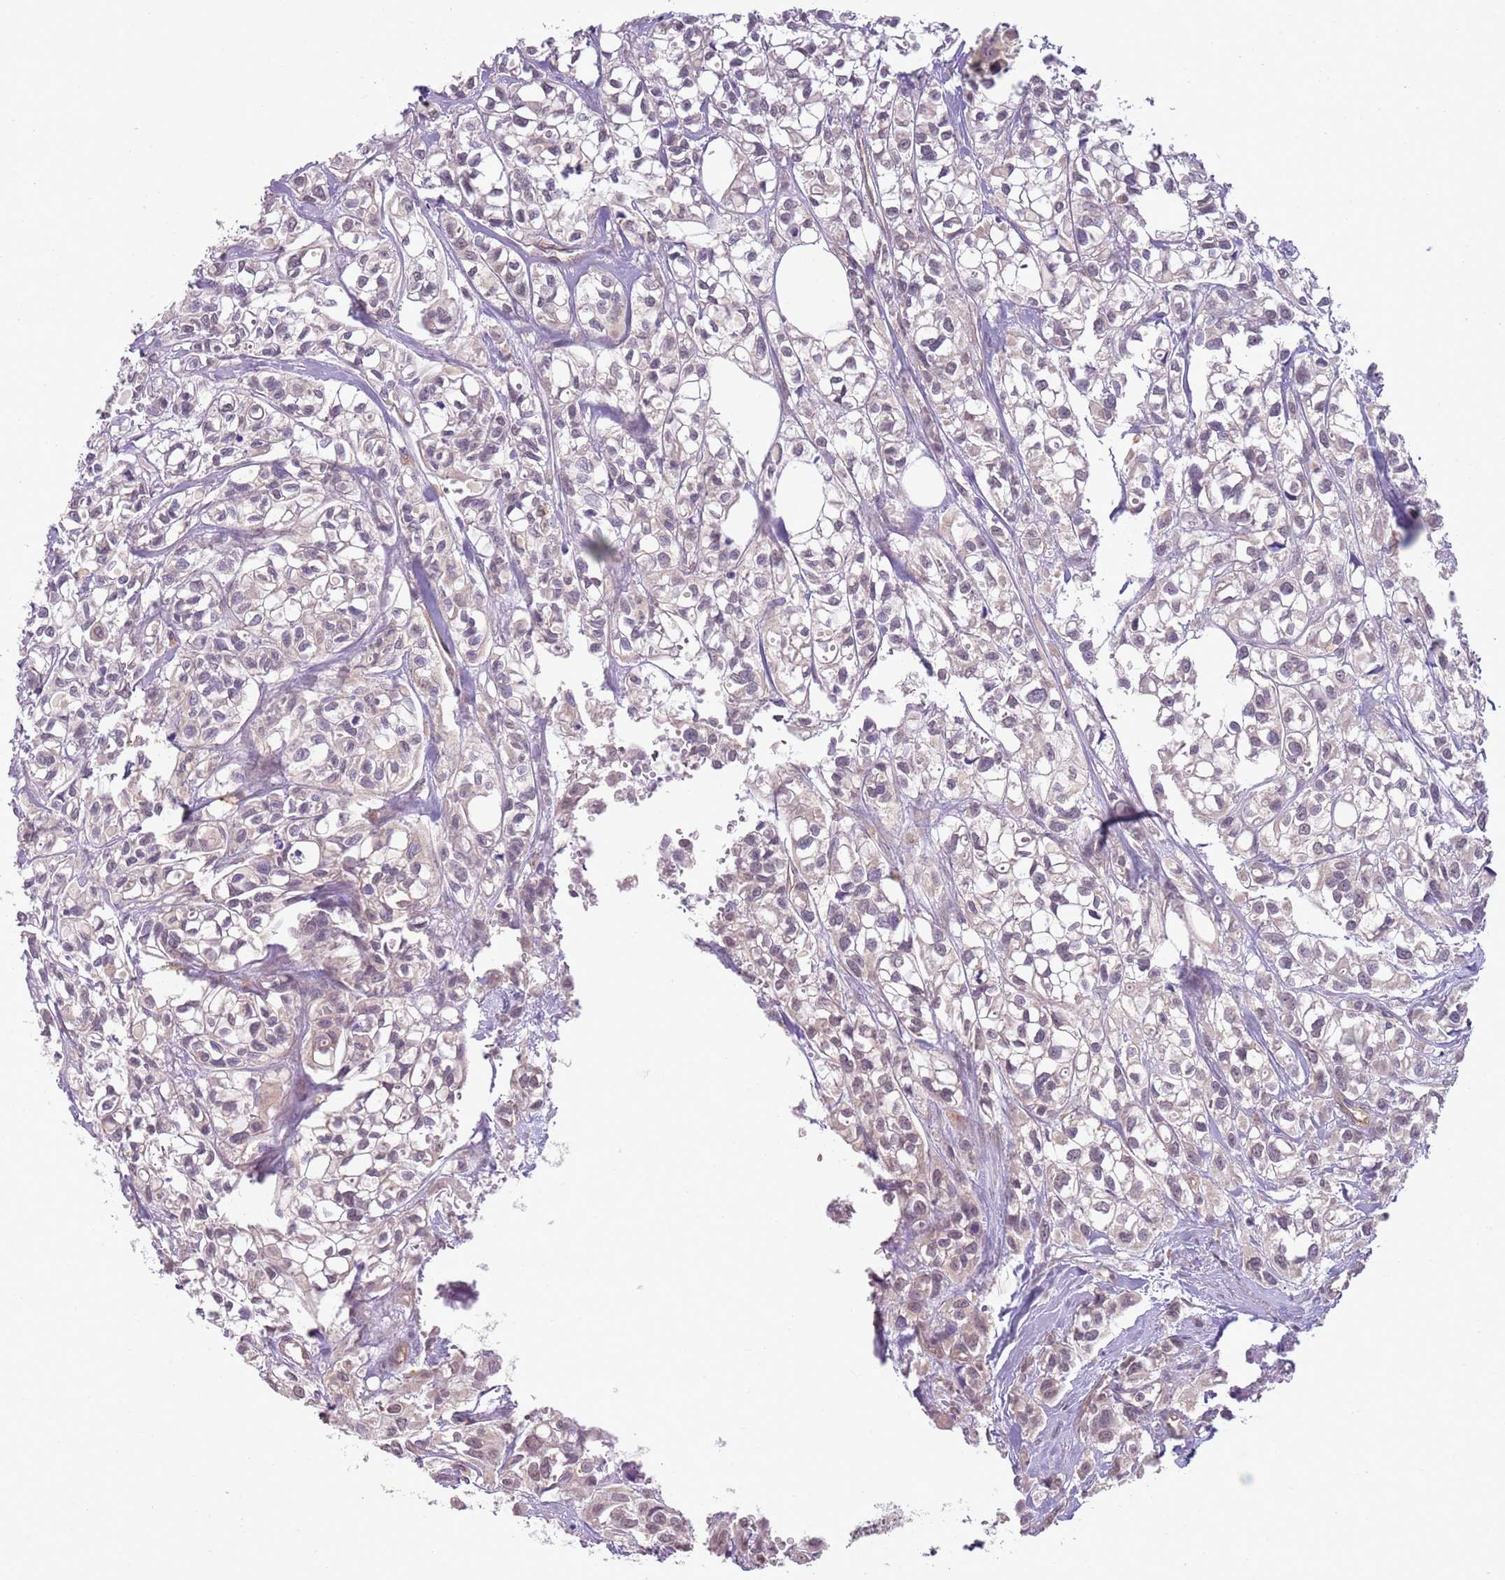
{"staining": {"intensity": "weak", "quantity": "25%-75%", "location": "nuclear"}, "tissue": "urothelial cancer", "cell_type": "Tumor cells", "image_type": "cancer", "snomed": [{"axis": "morphology", "description": "Urothelial carcinoma, High grade"}, {"axis": "topography", "description": "Urinary bladder"}], "caption": "Brown immunohistochemical staining in human high-grade urothelial carcinoma exhibits weak nuclear positivity in about 25%-75% of tumor cells. Ihc stains the protein of interest in brown and the nuclei are stained blue.", "gene": "SKOR2", "patient": {"sex": "male", "age": 67}}